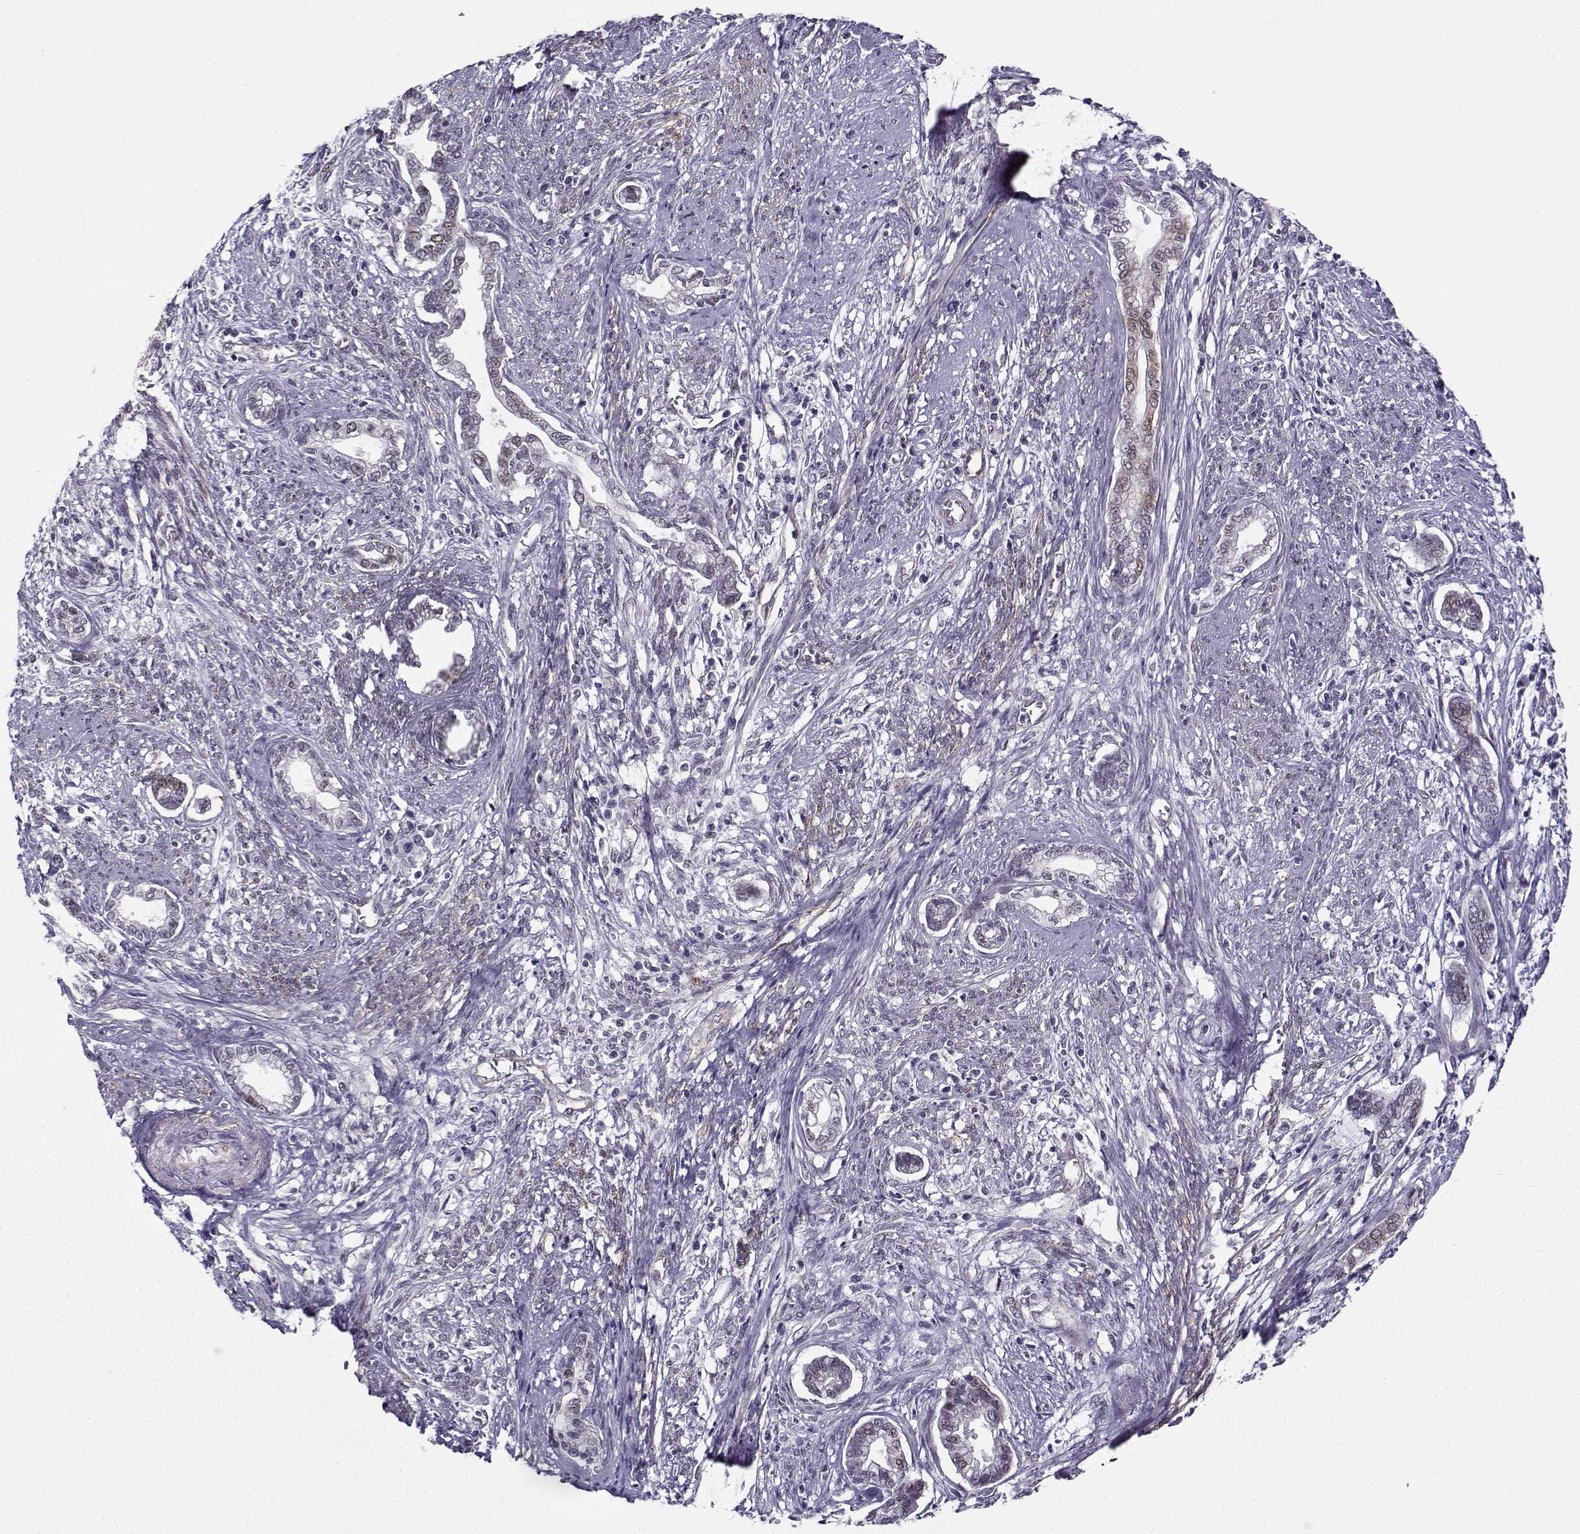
{"staining": {"intensity": "negative", "quantity": "none", "location": "none"}, "tissue": "cervical cancer", "cell_type": "Tumor cells", "image_type": "cancer", "snomed": [{"axis": "morphology", "description": "Adenocarcinoma, NOS"}, {"axis": "topography", "description": "Cervix"}], "caption": "High power microscopy histopathology image of an immunohistochemistry photomicrograph of cervical adenocarcinoma, revealing no significant expression in tumor cells. (DAB immunohistochemistry (IHC), high magnification).", "gene": "BACH1", "patient": {"sex": "female", "age": 62}}